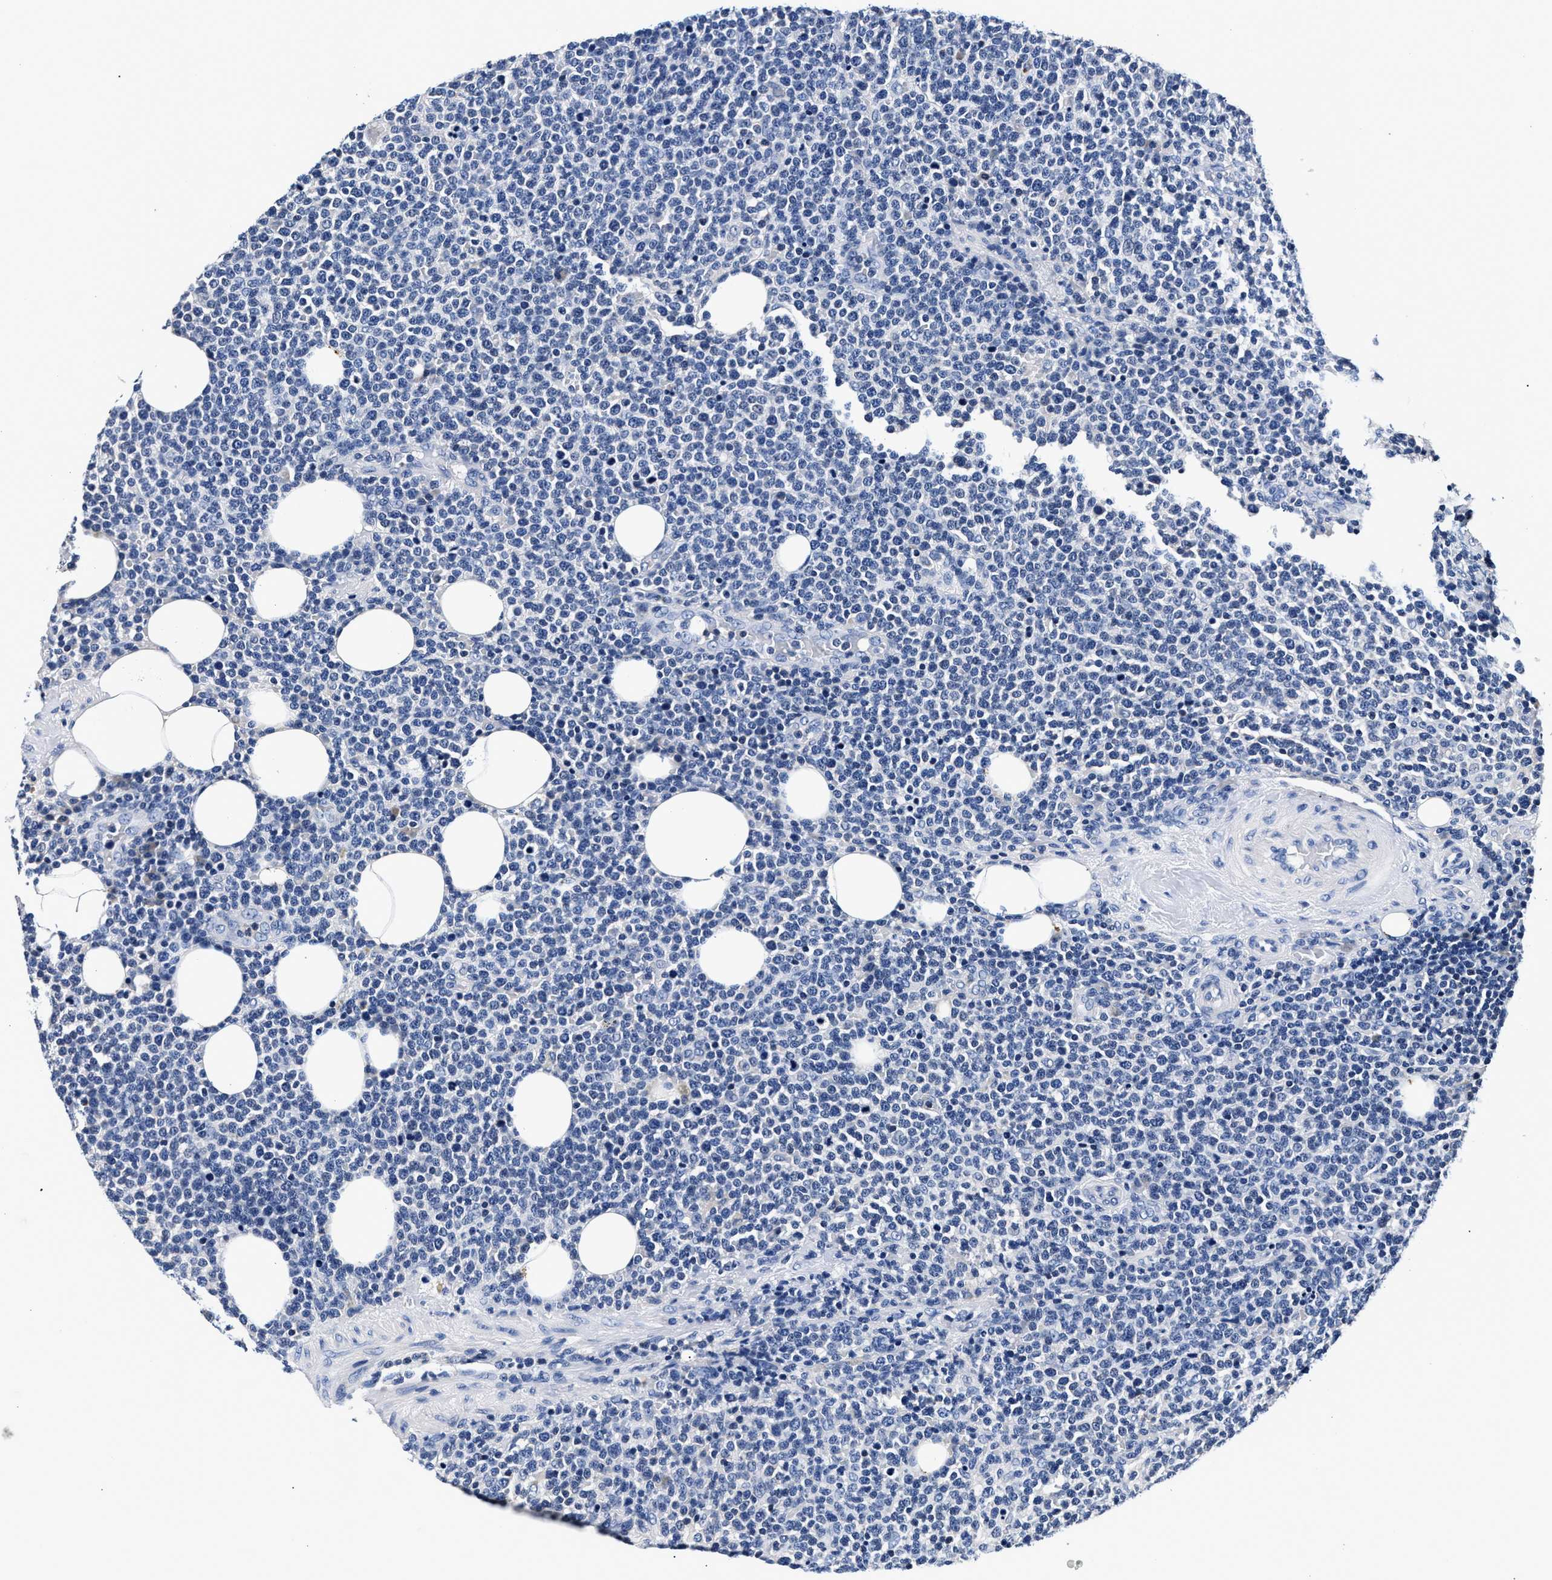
{"staining": {"intensity": "negative", "quantity": "none", "location": "none"}, "tissue": "lymphoma", "cell_type": "Tumor cells", "image_type": "cancer", "snomed": [{"axis": "morphology", "description": "Malignant lymphoma, non-Hodgkin's type, High grade"}, {"axis": "topography", "description": "Lymph node"}], "caption": "An immunohistochemistry (IHC) image of lymphoma is shown. There is no staining in tumor cells of lymphoma. The staining was performed using DAB (3,3'-diaminobenzidine) to visualize the protein expression in brown, while the nuclei were stained in blue with hematoxylin (Magnification: 20x).", "gene": "PHF24", "patient": {"sex": "male", "age": 61}}